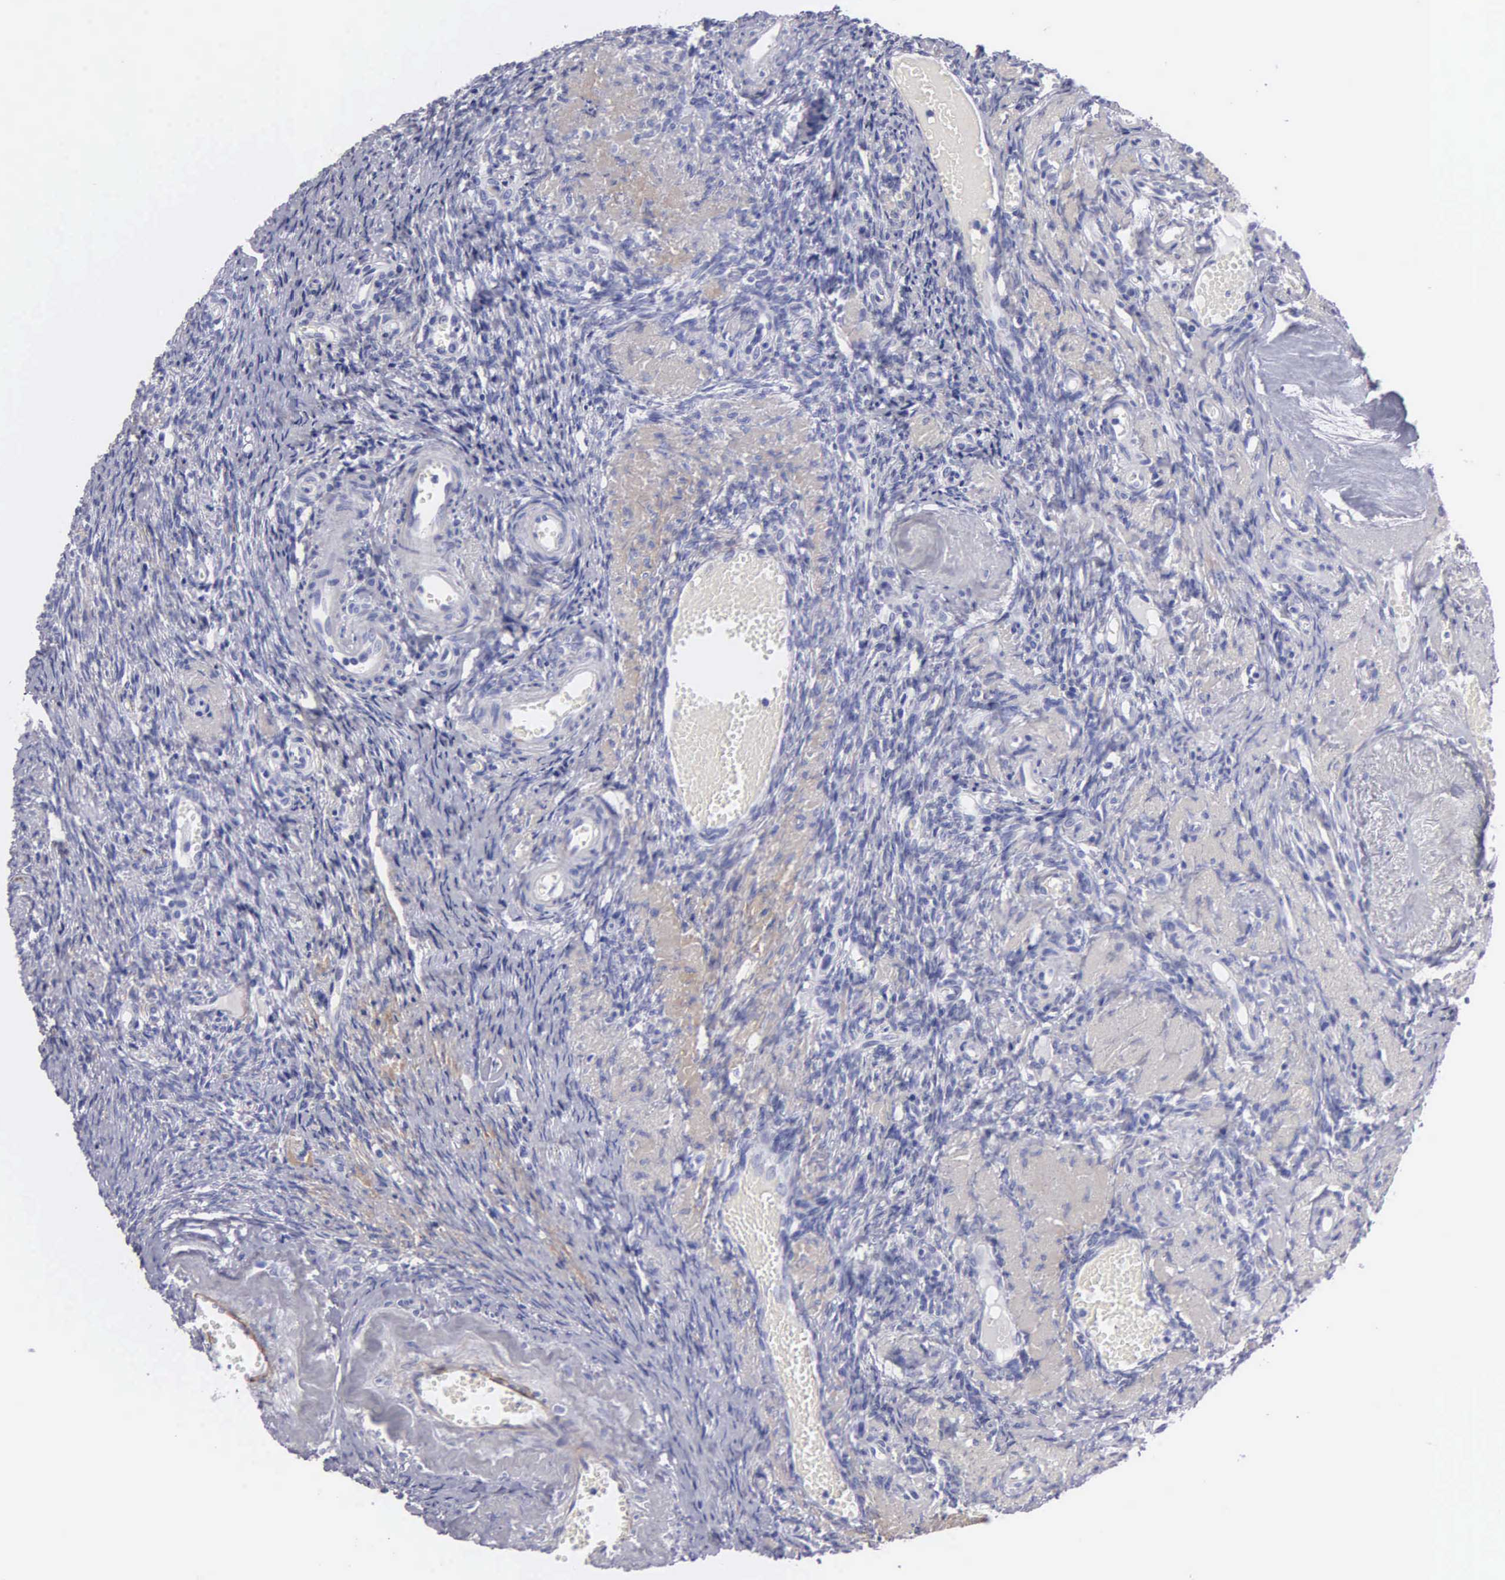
{"staining": {"intensity": "negative", "quantity": "none", "location": "none"}, "tissue": "ovary", "cell_type": "Ovarian stroma cells", "image_type": "normal", "snomed": [{"axis": "morphology", "description": "Normal tissue, NOS"}, {"axis": "topography", "description": "Ovary"}], "caption": "Ovary was stained to show a protein in brown. There is no significant staining in ovarian stroma cells. Nuclei are stained in blue.", "gene": "FBLN5", "patient": {"sex": "female", "age": 63}}